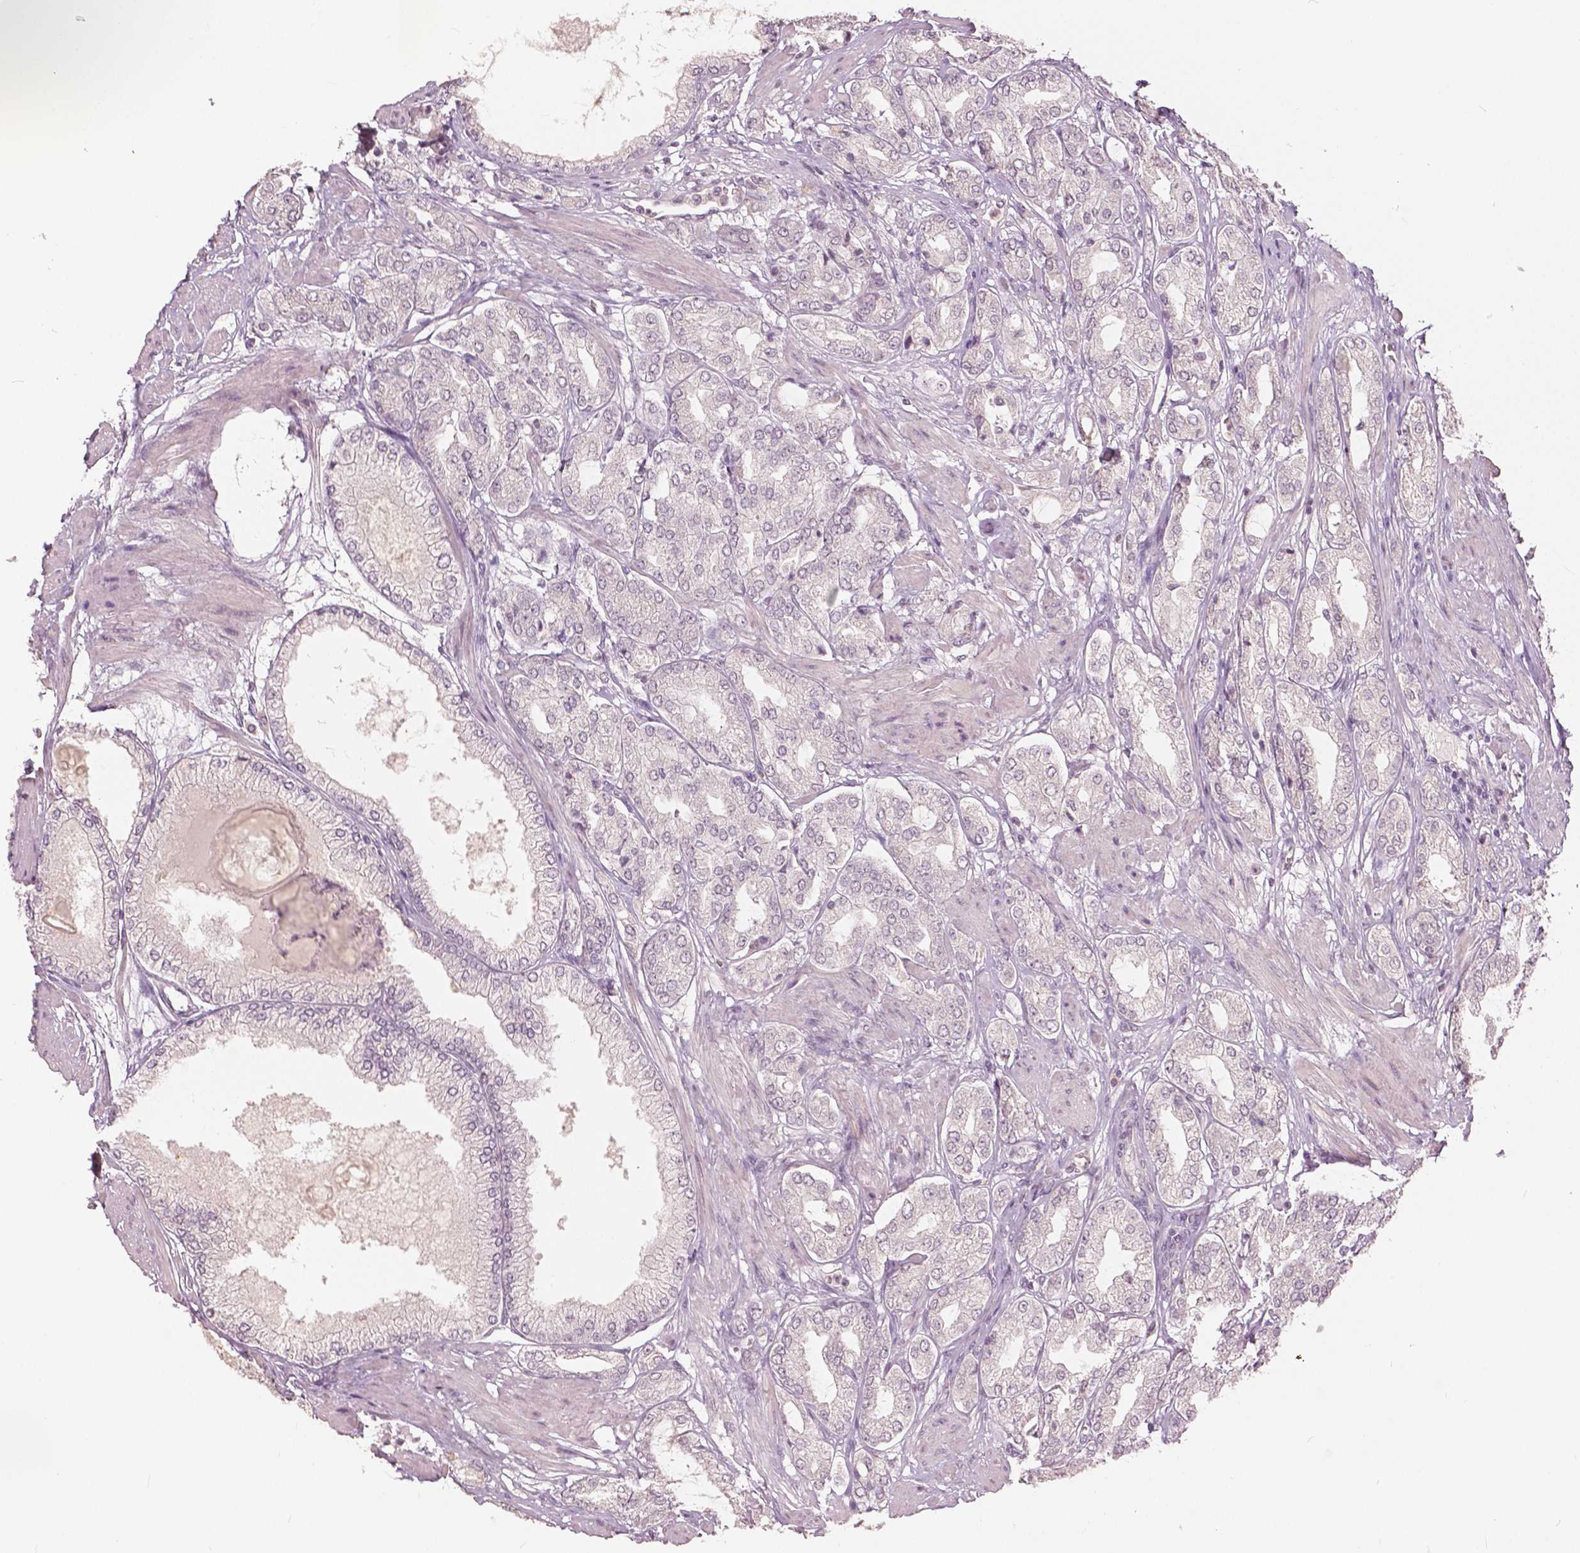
{"staining": {"intensity": "negative", "quantity": "none", "location": "none"}, "tissue": "prostate cancer", "cell_type": "Tumor cells", "image_type": "cancer", "snomed": [{"axis": "morphology", "description": "Adenocarcinoma, High grade"}, {"axis": "topography", "description": "Prostate"}], "caption": "This micrograph is of prostate adenocarcinoma (high-grade) stained with immunohistochemistry to label a protein in brown with the nuclei are counter-stained blue. There is no expression in tumor cells. (DAB (3,3'-diaminobenzidine) immunohistochemistry visualized using brightfield microscopy, high magnification).", "gene": "NANOG", "patient": {"sex": "male", "age": 68}}